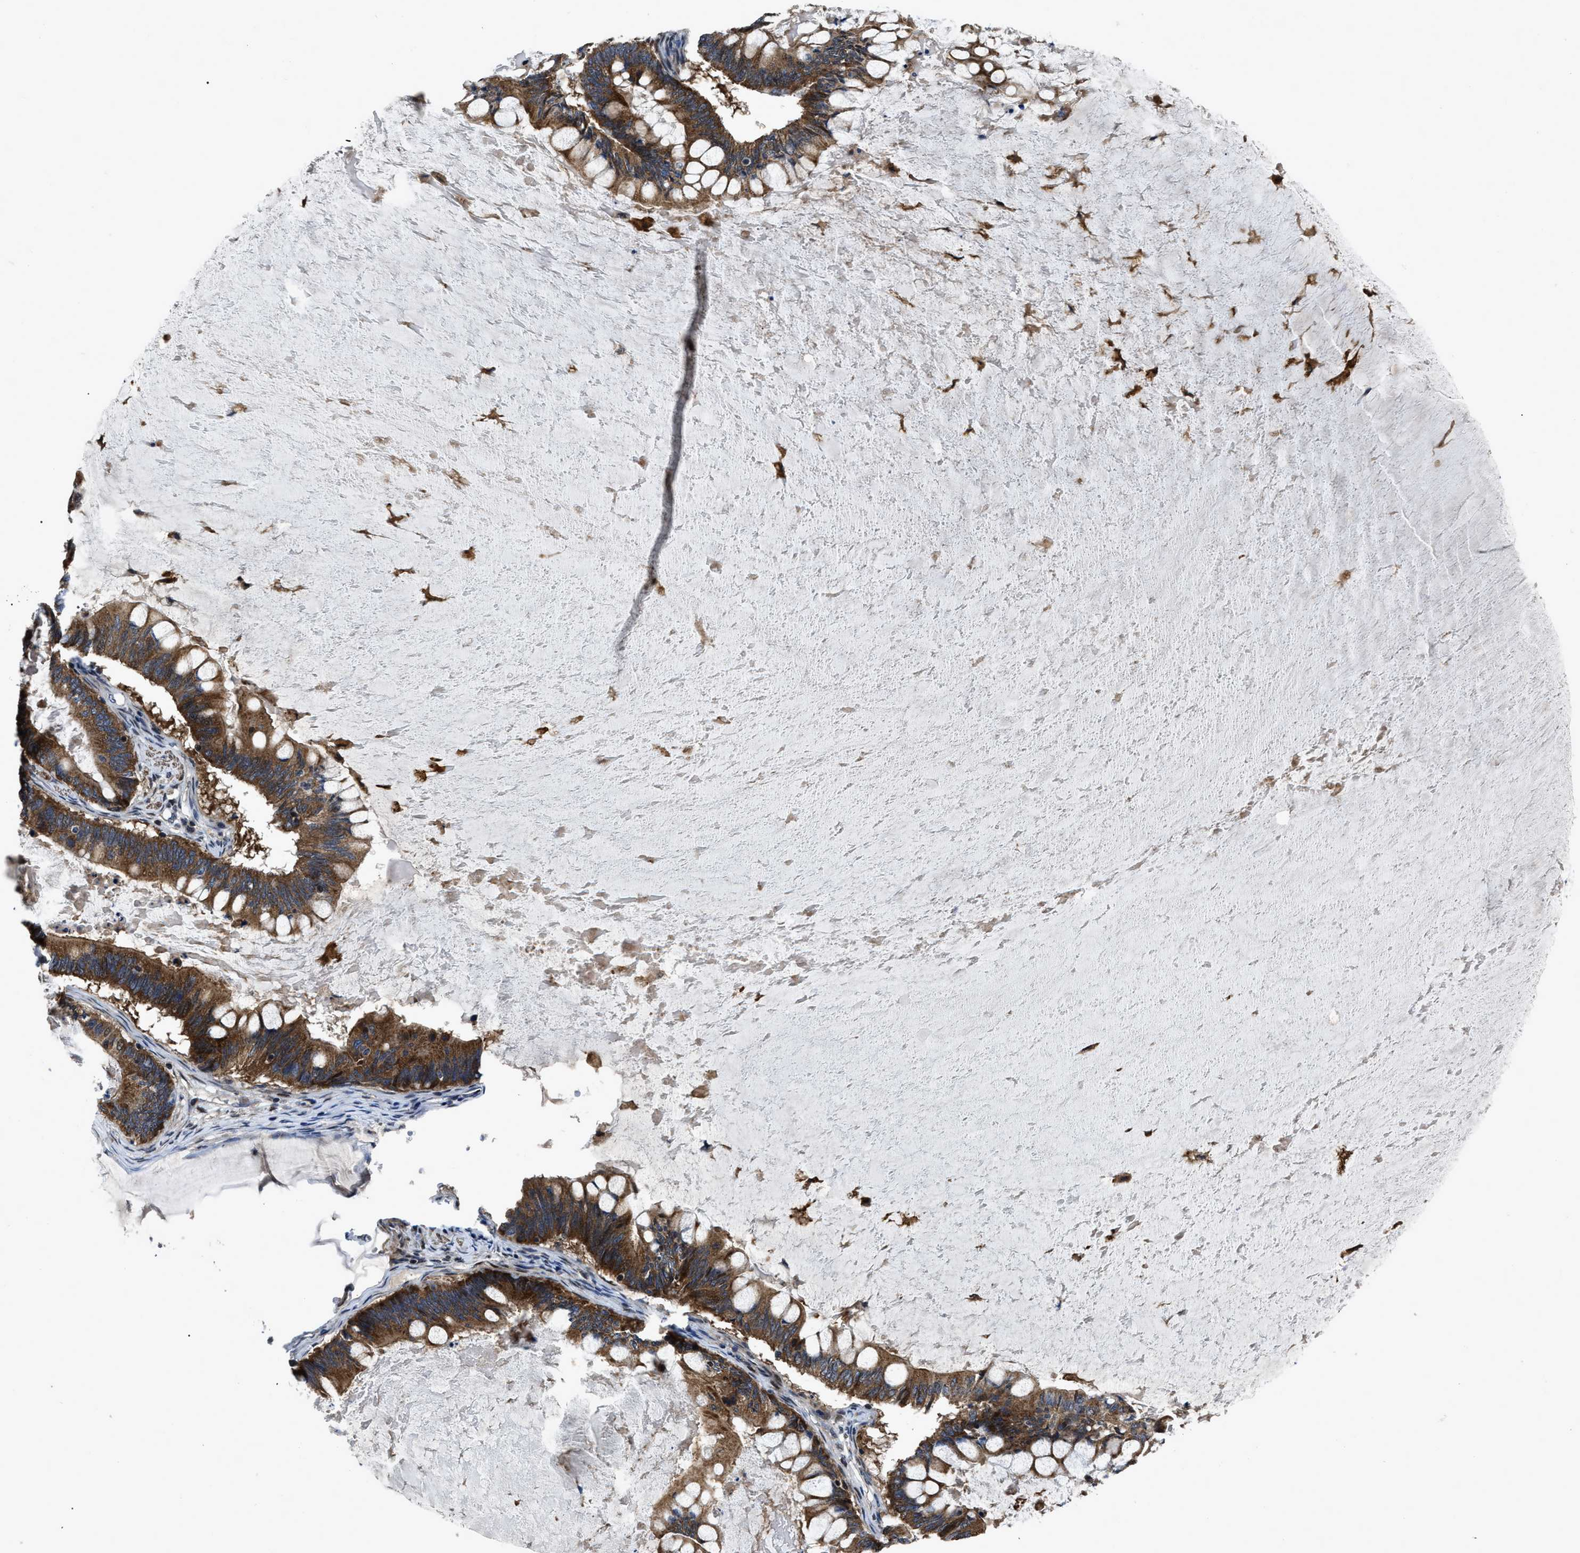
{"staining": {"intensity": "strong", "quantity": ">75%", "location": "cytoplasmic/membranous"}, "tissue": "ovarian cancer", "cell_type": "Tumor cells", "image_type": "cancer", "snomed": [{"axis": "morphology", "description": "Cystadenocarcinoma, mucinous, NOS"}, {"axis": "topography", "description": "Ovary"}], "caption": "This is an image of IHC staining of ovarian cancer (mucinous cystadenocarcinoma), which shows strong staining in the cytoplasmic/membranous of tumor cells.", "gene": "PPWD1", "patient": {"sex": "female", "age": 61}}